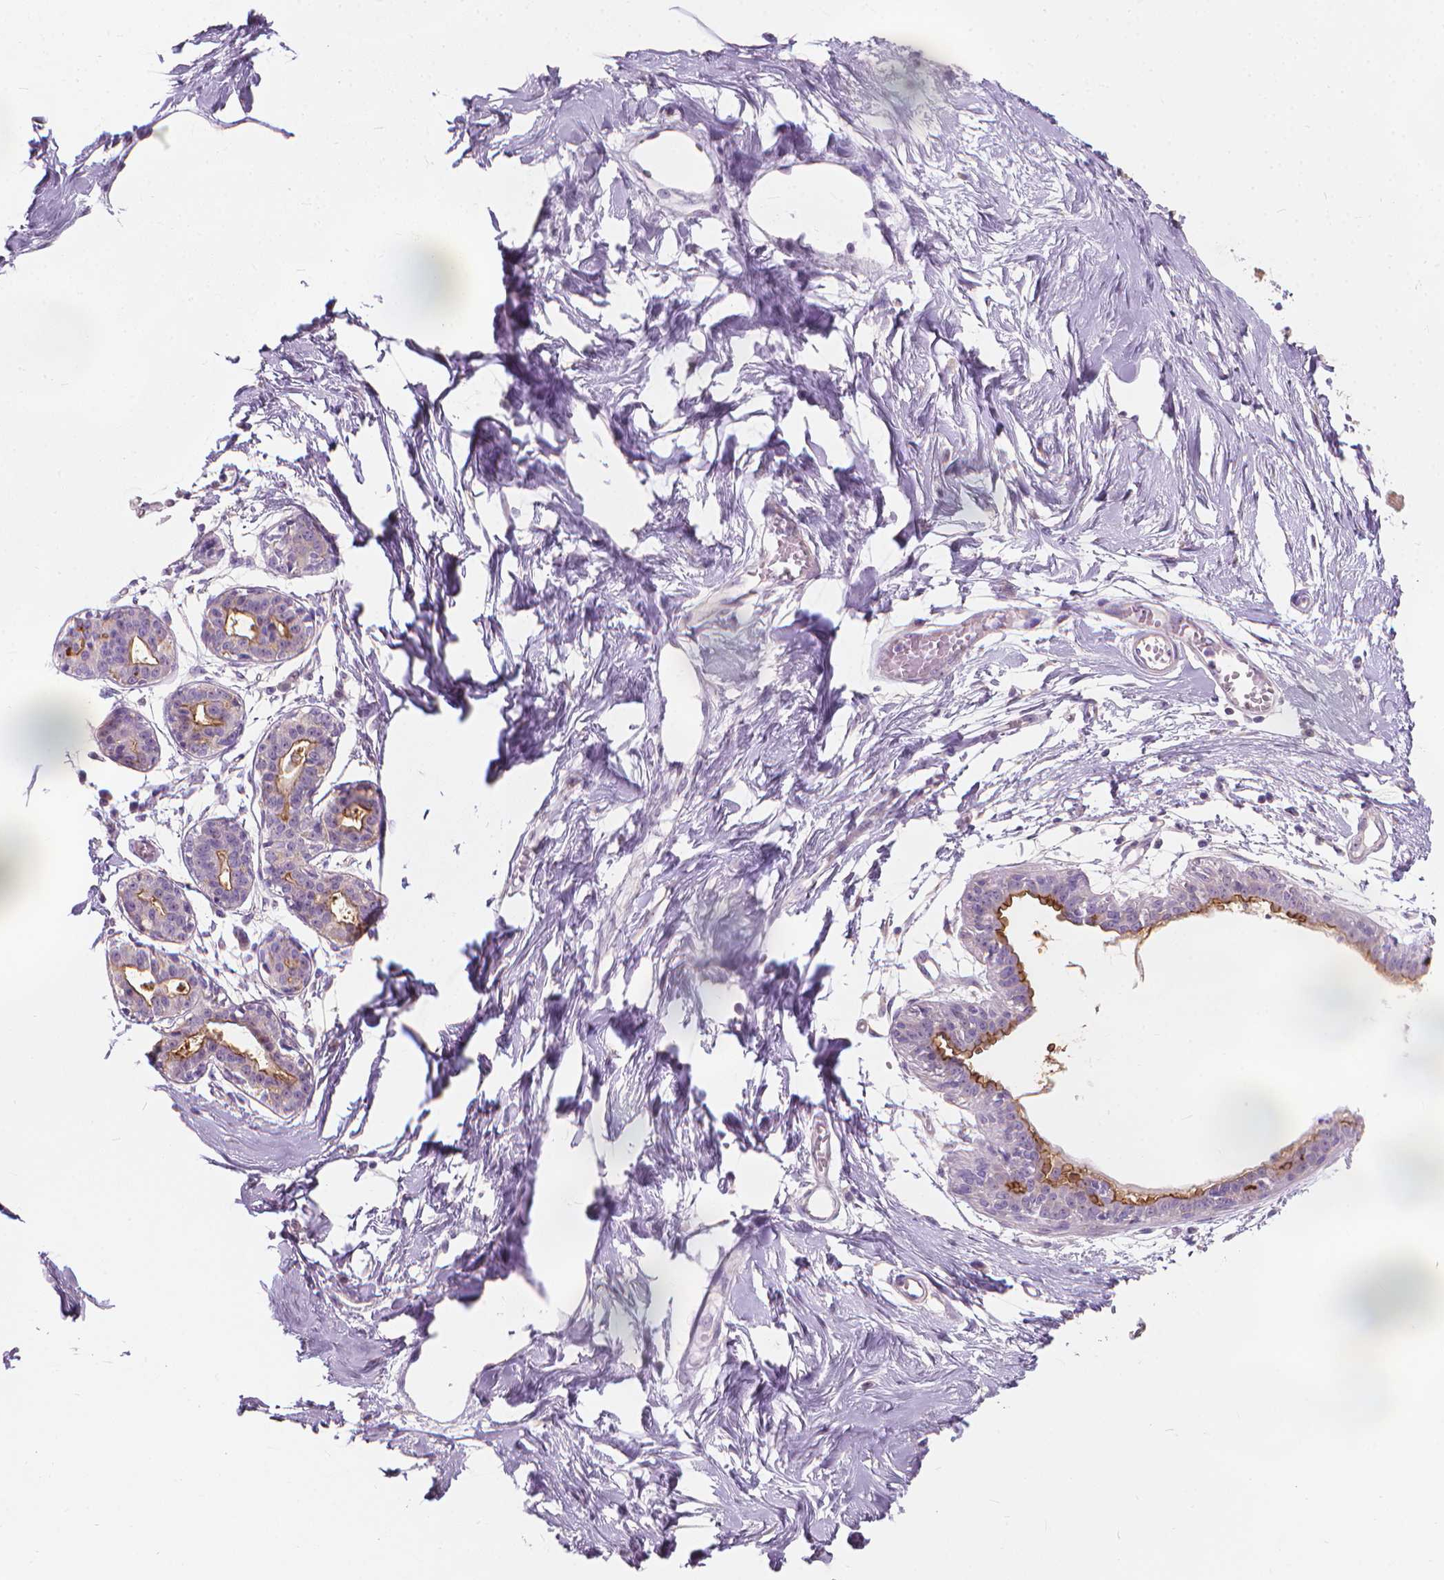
{"staining": {"intensity": "negative", "quantity": "none", "location": "none"}, "tissue": "breast", "cell_type": "Adipocytes", "image_type": "normal", "snomed": [{"axis": "morphology", "description": "Normal tissue, NOS"}, {"axis": "topography", "description": "Breast"}], "caption": "There is no significant expression in adipocytes of breast. (DAB IHC visualized using brightfield microscopy, high magnification).", "gene": "GPRC5A", "patient": {"sex": "female", "age": 45}}